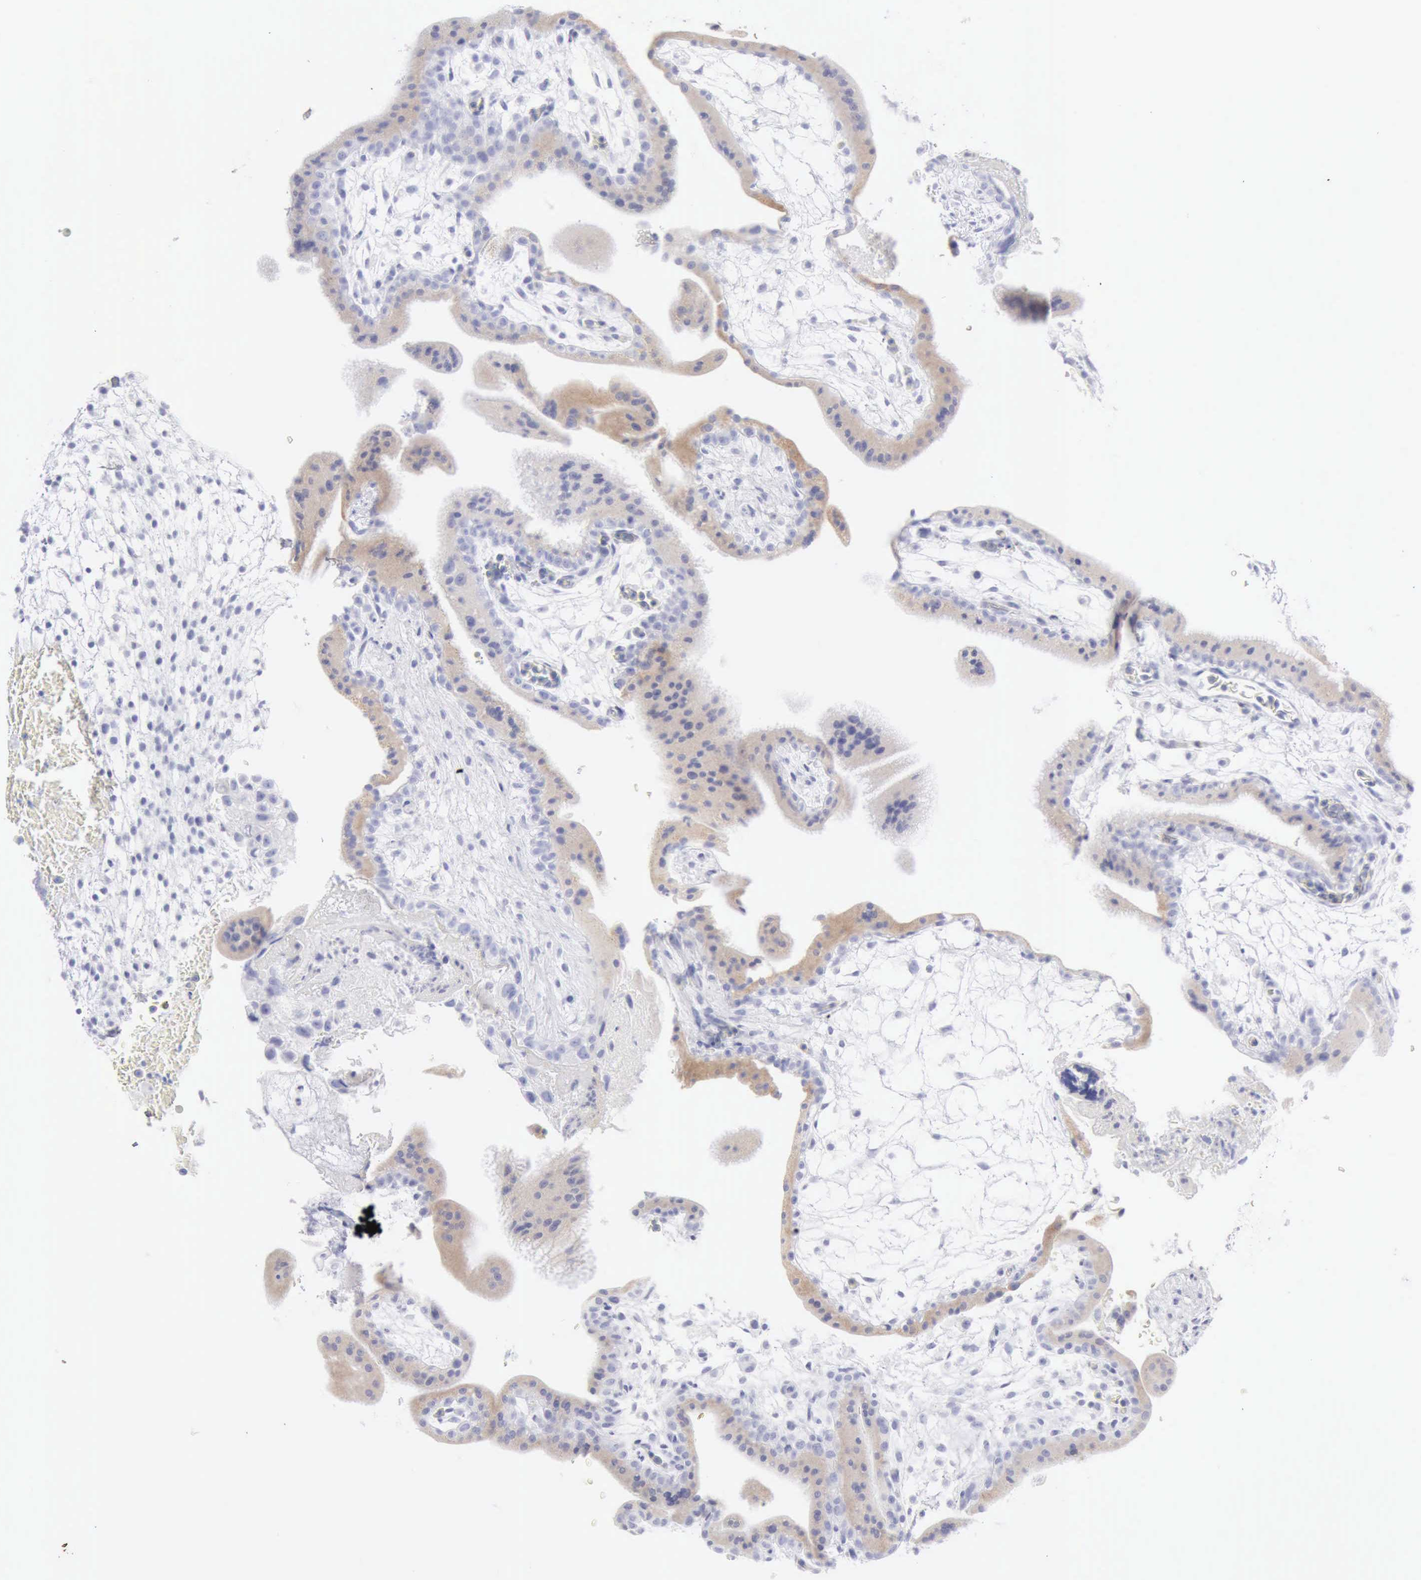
{"staining": {"intensity": "negative", "quantity": "none", "location": "none"}, "tissue": "placenta", "cell_type": "Decidual cells", "image_type": "normal", "snomed": [{"axis": "morphology", "description": "Normal tissue, NOS"}, {"axis": "topography", "description": "Placenta"}], "caption": "Immunohistochemical staining of benign placenta reveals no significant positivity in decidual cells.", "gene": "KRT10", "patient": {"sex": "female", "age": 35}}